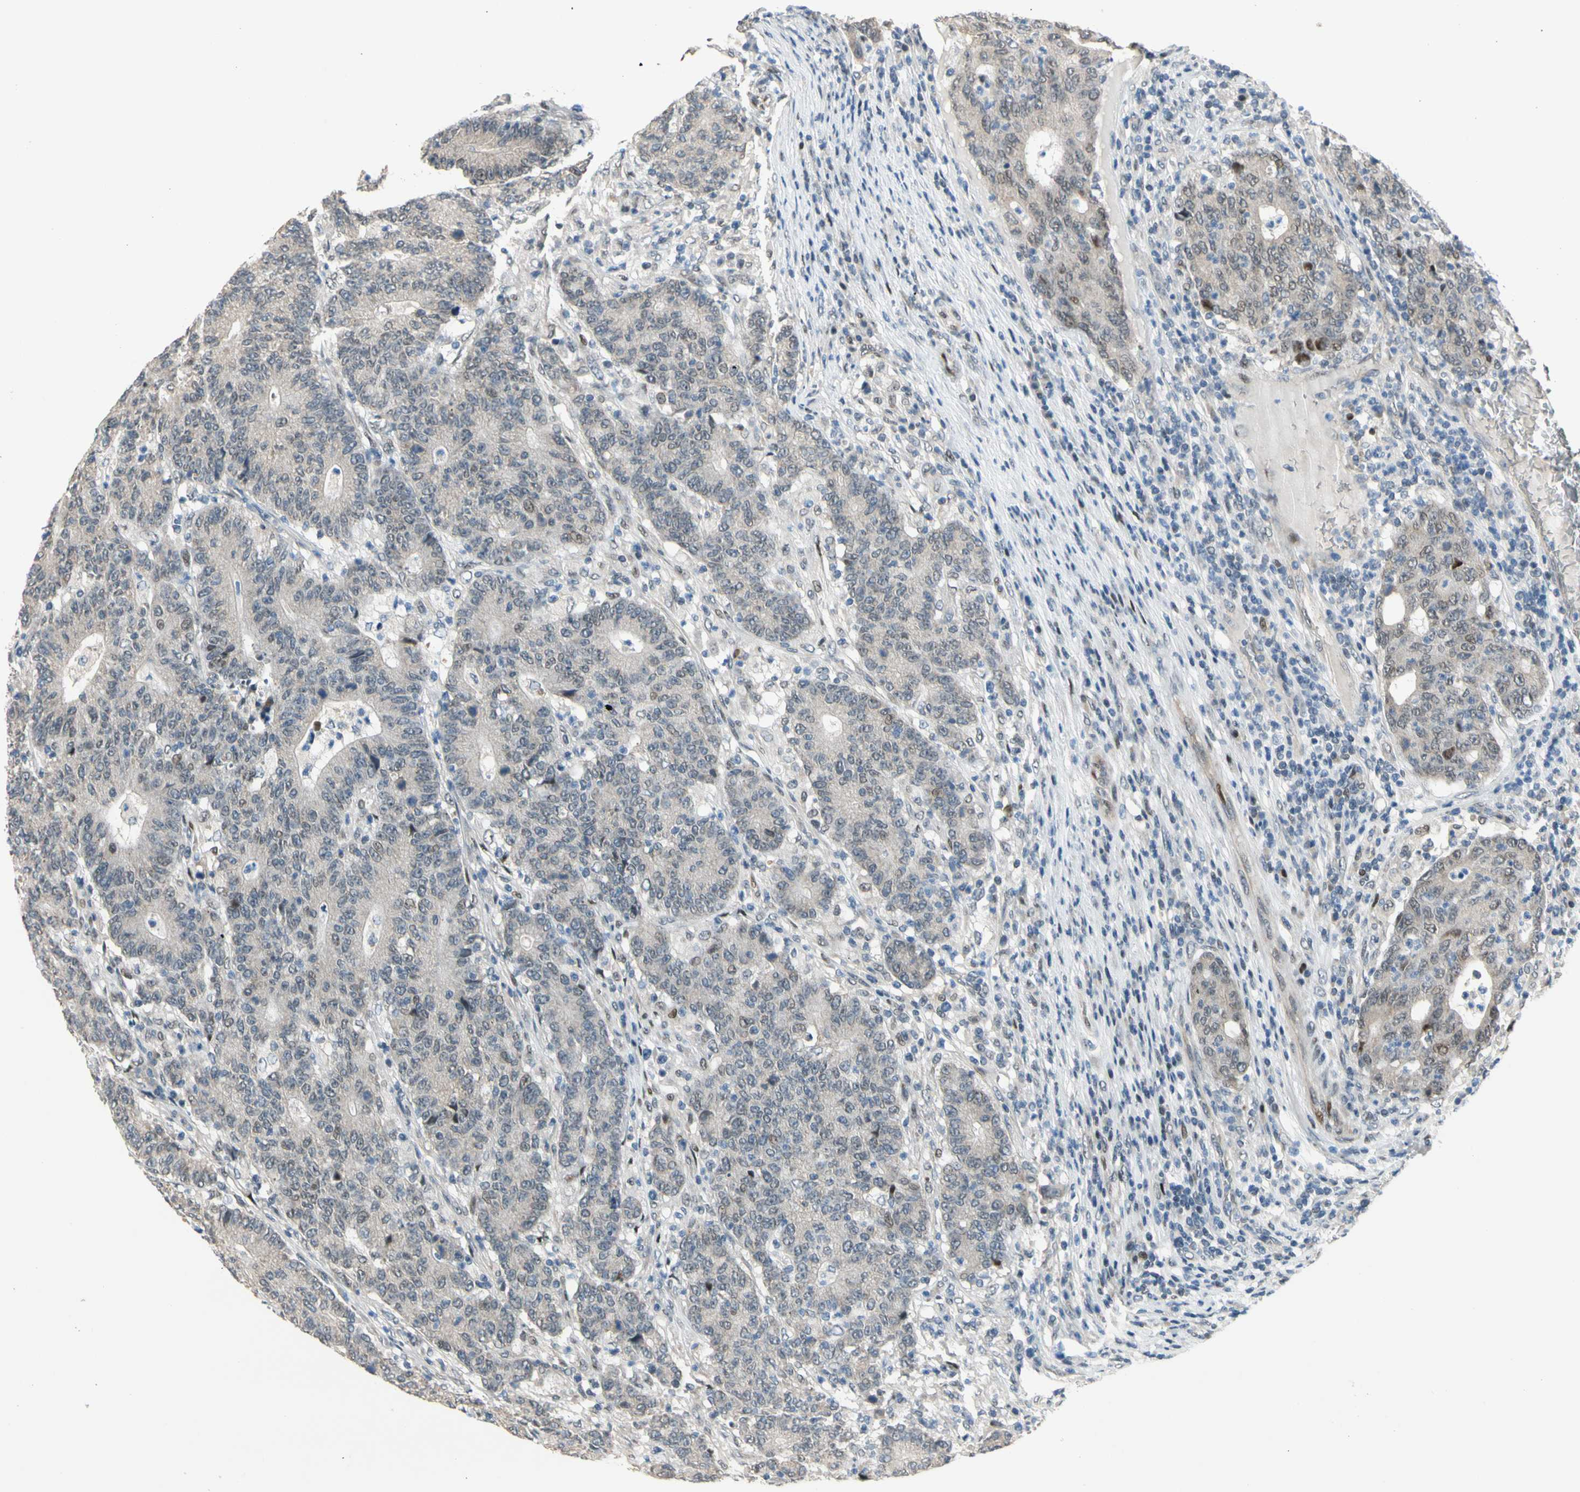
{"staining": {"intensity": "moderate", "quantity": "<25%", "location": "nuclear"}, "tissue": "colorectal cancer", "cell_type": "Tumor cells", "image_type": "cancer", "snomed": [{"axis": "morphology", "description": "Normal tissue, NOS"}, {"axis": "morphology", "description": "Adenocarcinoma, NOS"}, {"axis": "topography", "description": "Colon"}], "caption": "Human colorectal cancer (adenocarcinoma) stained with a protein marker demonstrates moderate staining in tumor cells.", "gene": "ZNF184", "patient": {"sex": "female", "age": 75}}